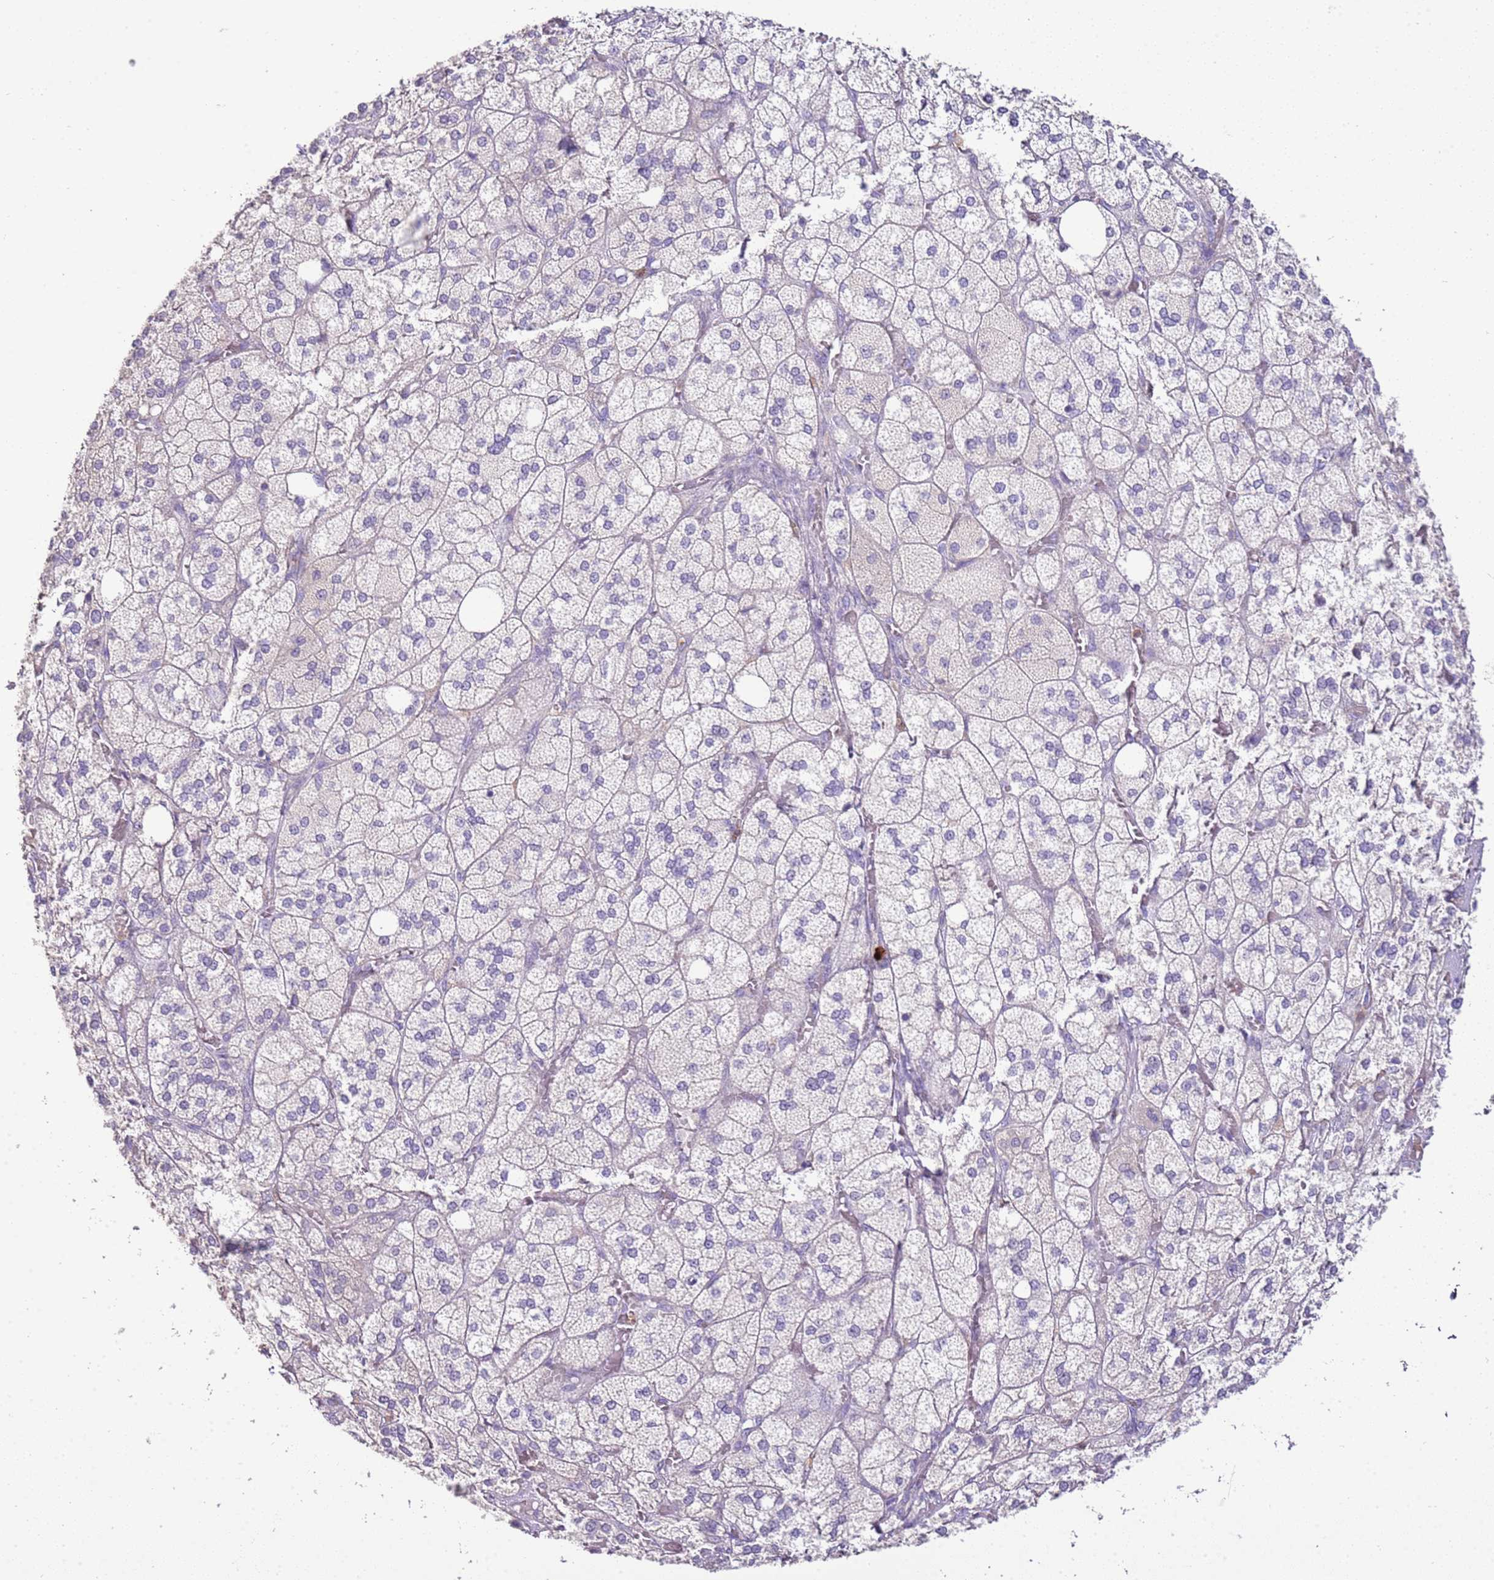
{"staining": {"intensity": "negative", "quantity": "none", "location": "none"}, "tissue": "adrenal gland", "cell_type": "Glandular cells", "image_type": "normal", "snomed": [{"axis": "morphology", "description": "Normal tissue, NOS"}, {"axis": "topography", "description": "Adrenal gland"}], "caption": "A high-resolution photomicrograph shows immunohistochemistry (IHC) staining of unremarkable adrenal gland, which displays no significant positivity in glandular cells.", "gene": "IL2RG", "patient": {"sex": "male", "age": 61}}